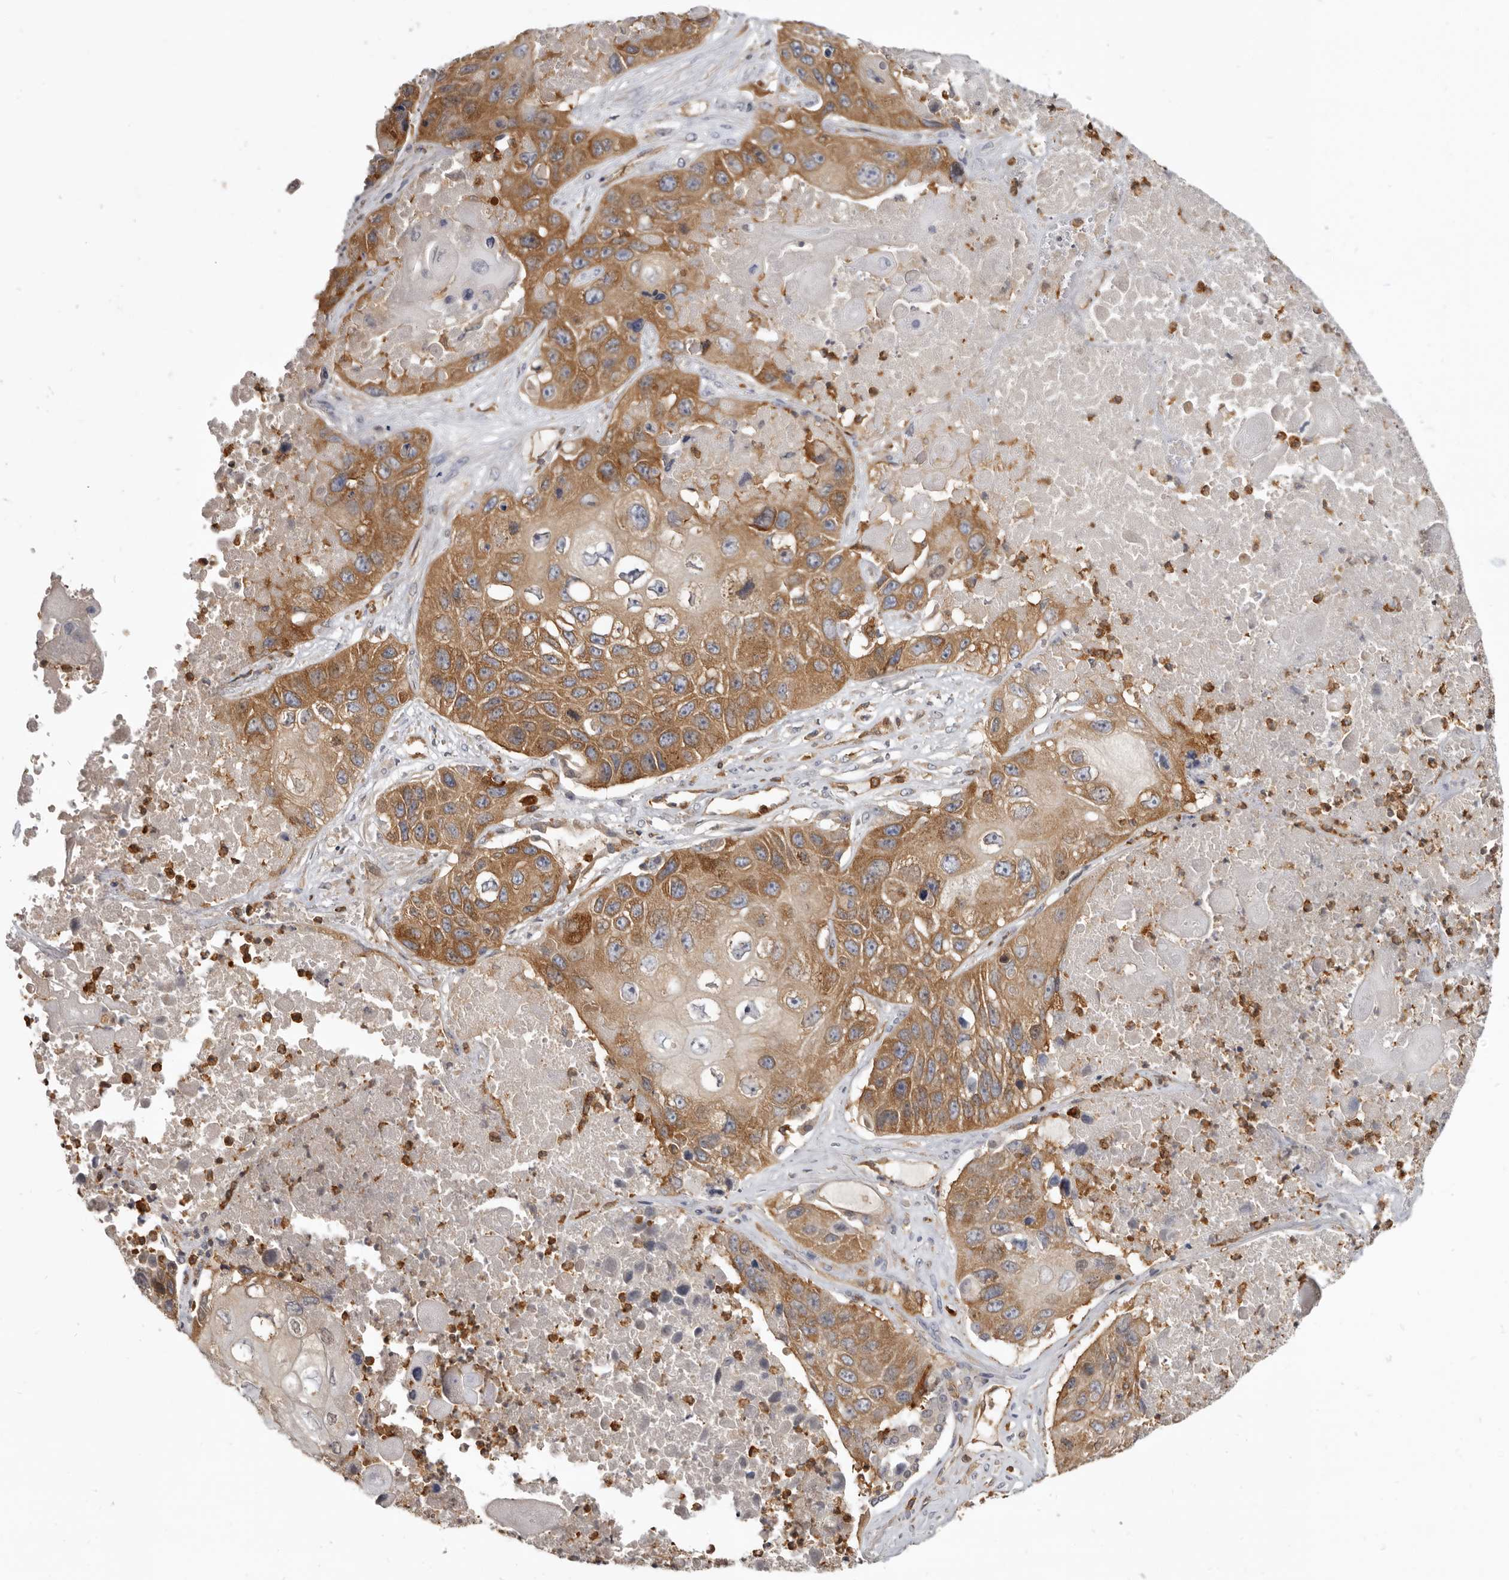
{"staining": {"intensity": "moderate", "quantity": ">75%", "location": "cytoplasmic/membranous"}, "tissue": "lung cancer", "cell_type": "Tumor cells", "image_type": "cancer", "snomed": [{"axis": "morphology", "description": "Squamous cell carcinoma, NOS"}, {"axis": "topography", "description": "Lung"}], "caption": "A micrograph of human lung cancer (squamous cell carcinoma) stained for a protein reveals moderate cytoplasmic/membranous brown staining in tumor cells.", "gene": "CBL", "patient": {"sex": "male", "age": 61}}